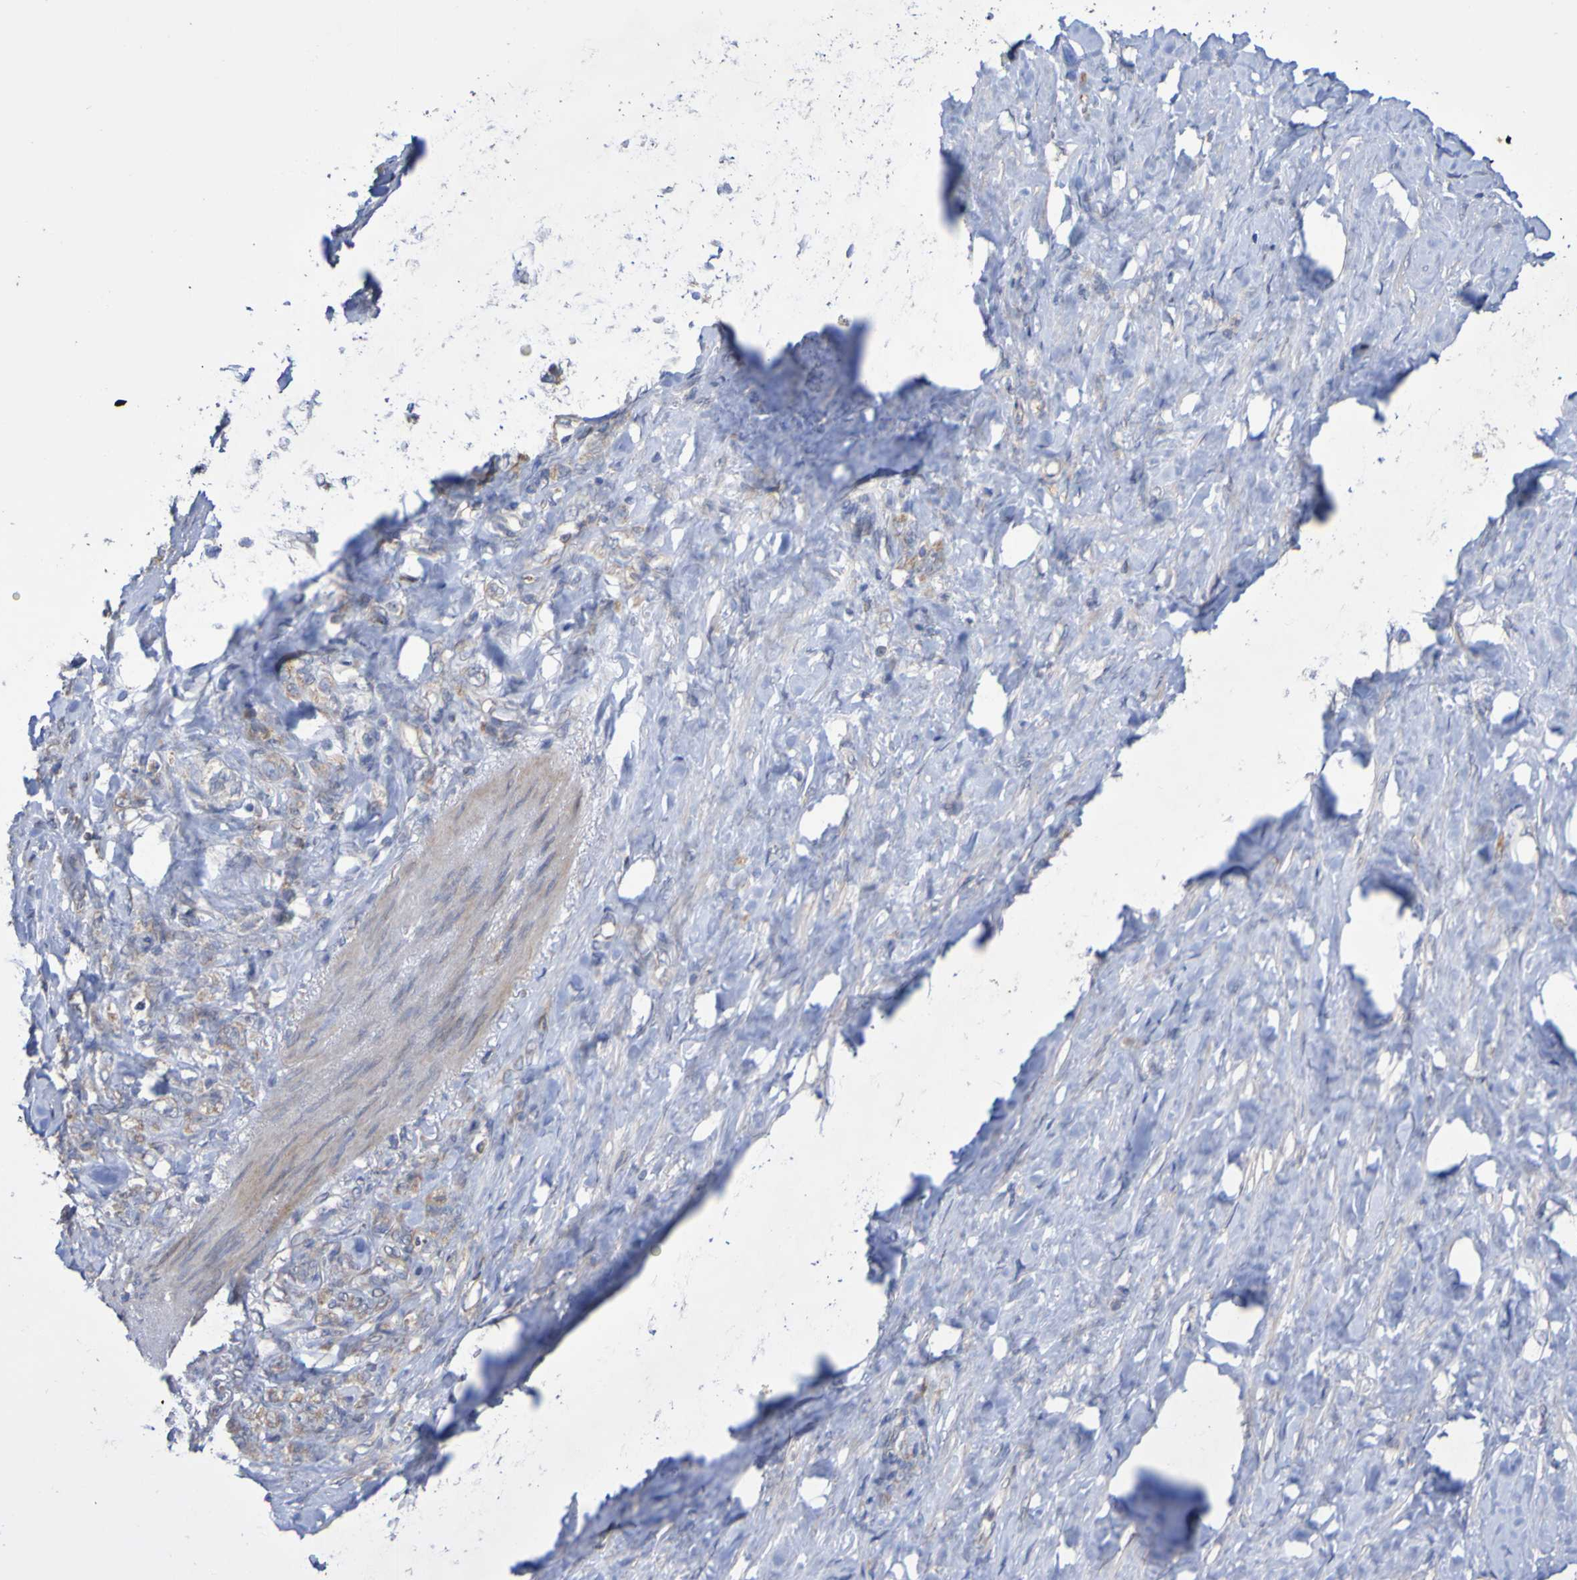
{"staining": {"intensity": "moderate", "quantity": ">75%", "location": "cytoplasmic/membranous"}, "tissue": "stomach cancer", "cell_type": "Tumor cells", "image_type": "cancer", "snomed": [{"axis": "morphology", "description": "Adenocarcinoma, NOS"}, {"axis": "topography", "description": "Stomach"}], "caption": "IHC (DAB) staining of human stomach cancer reveals moderate cytoplasmic/membranous protein staining in about >75% of tumor cells.", "gene": "C3orf18", "patient": {"sex": "male", "age": 82}}